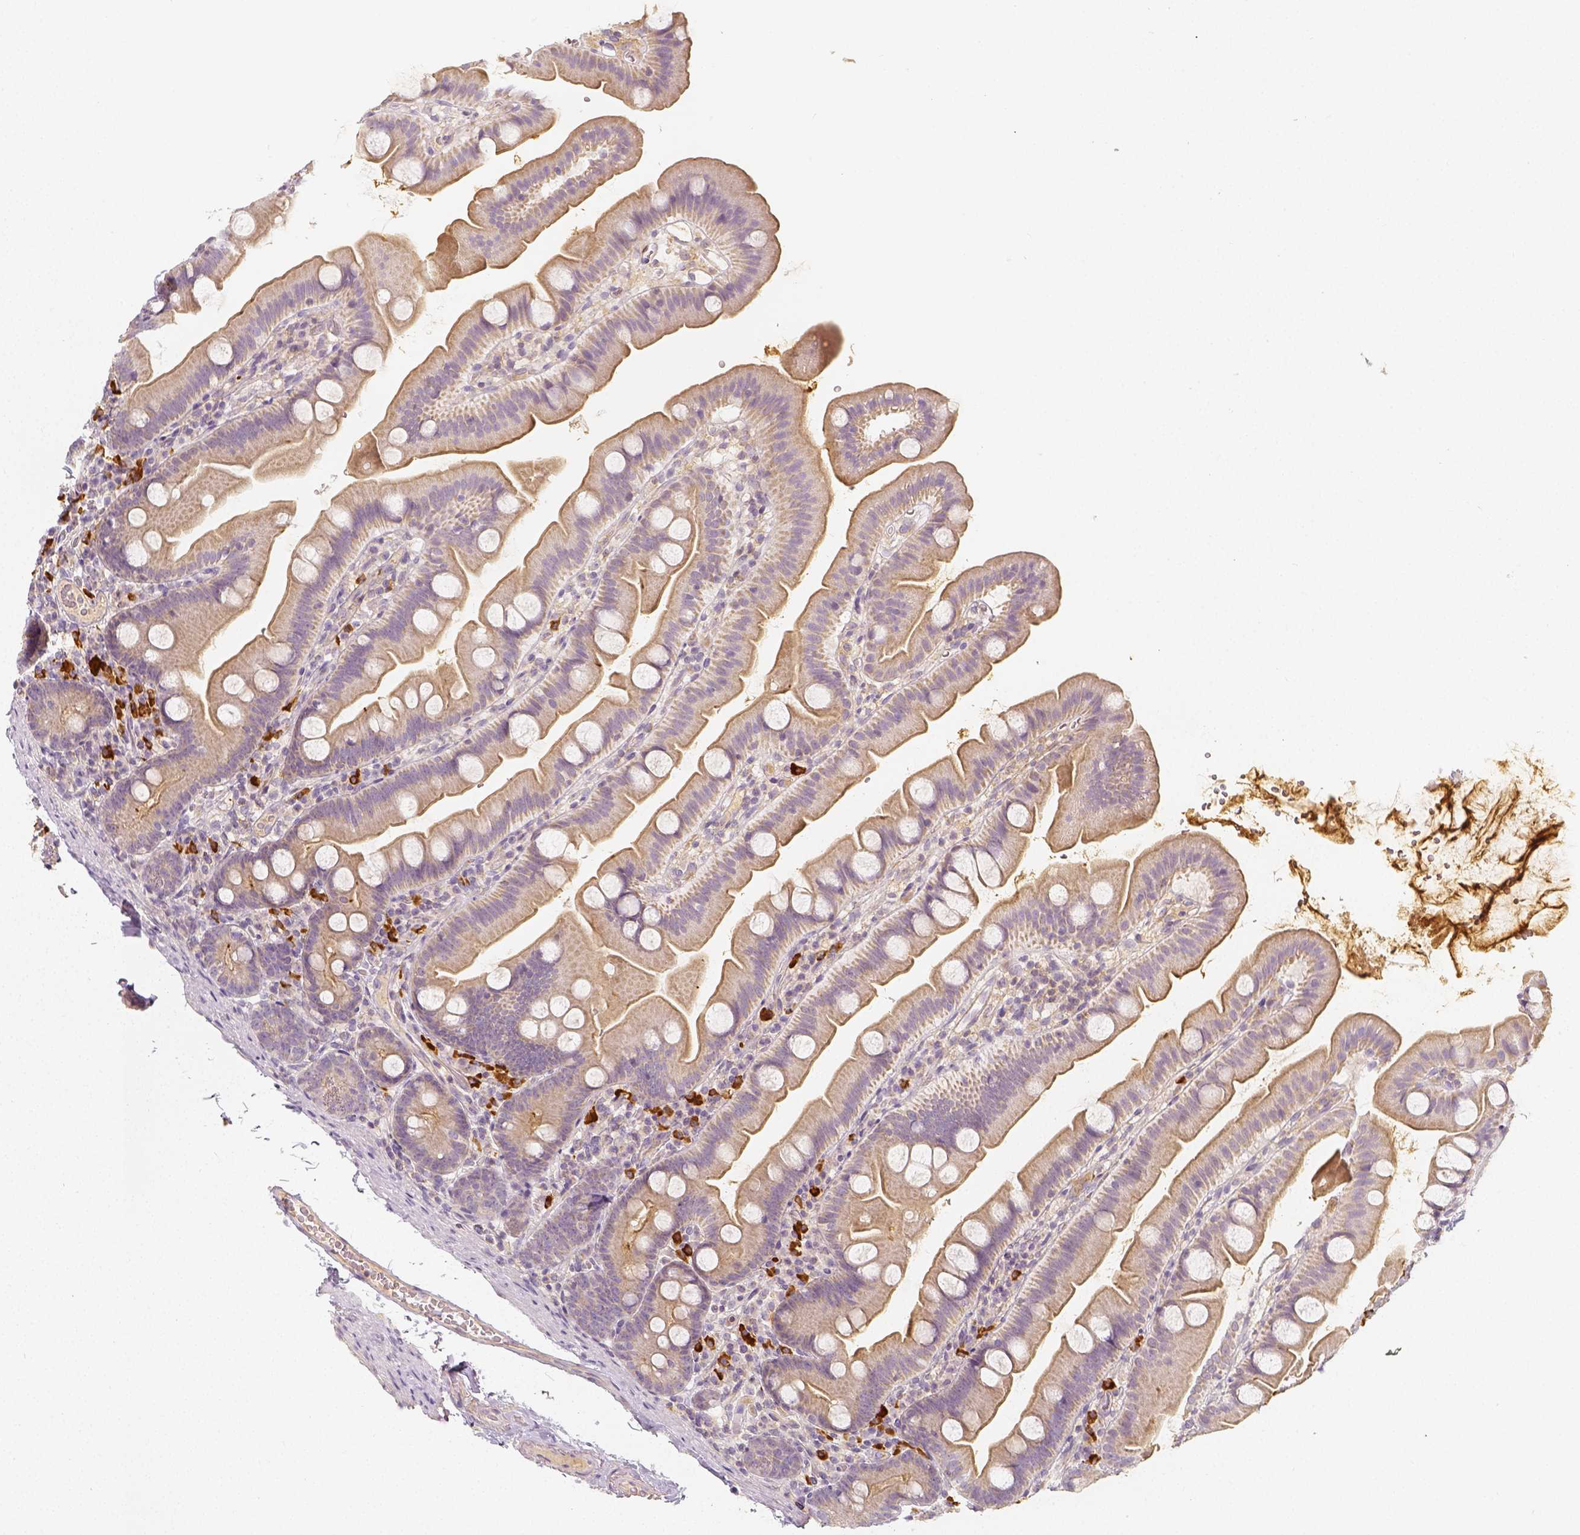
{"staining": {"intensity": "weak", "quantity": ">75%", "location": "cytoplasmic/membranous"}, "tissue": "small intestine", "cell_type": "Glandular cells", "image_type": "normal", "snomed": [{"axis": "morphology", "description": "Normal tissue, NOS"}, {"axis": "topography", "description": "Small intestine"}], "caption": "Immunohistochemical staining of unremarkable human small intestine demonstrates >75% levels of weak cytoplasmic/membranous protein staining in approximately >75% of glandular cells.", "gene": "PTPRJ", "patient": {"sex": "female", "age": 68}}